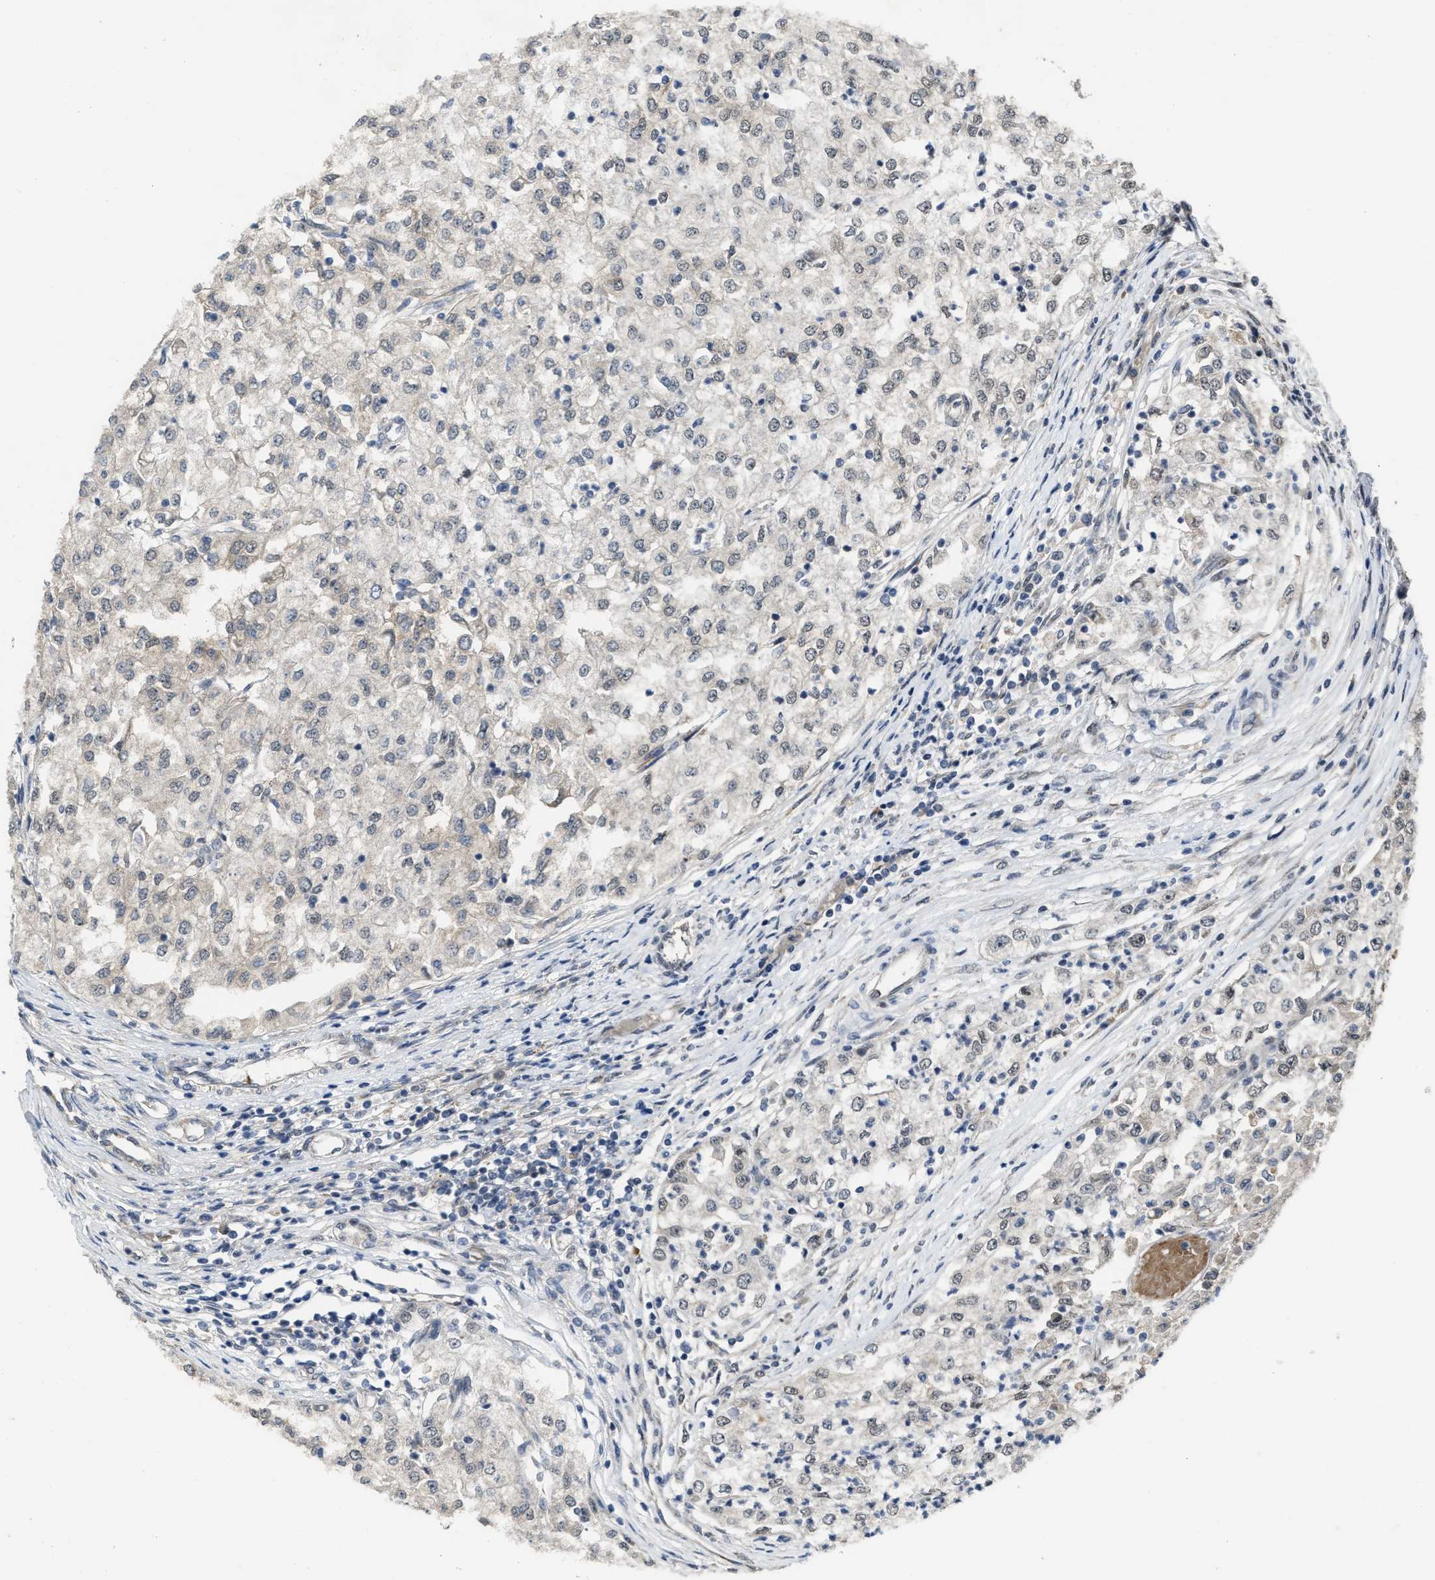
{"staining": {"intensity": "negative", "quantity": "none", "location": "none"}, "tissue": "renal cancer", "cell_type": "Tumor cells", "image_type": "cancer", "snomed": [{"axis": "morphology", "description": "Adenocarcinoma, NOS"}, {"axis": "topography", "description": "Kidney"}], "caption": "An IHC micrograph of renal cancer (adenocarcinoma) is shown. There is no staining in tumor cells of renal cancer (adenocarcinoma).", "gene": "KIF24", "patient": {"sex": "female", "age": 54}}